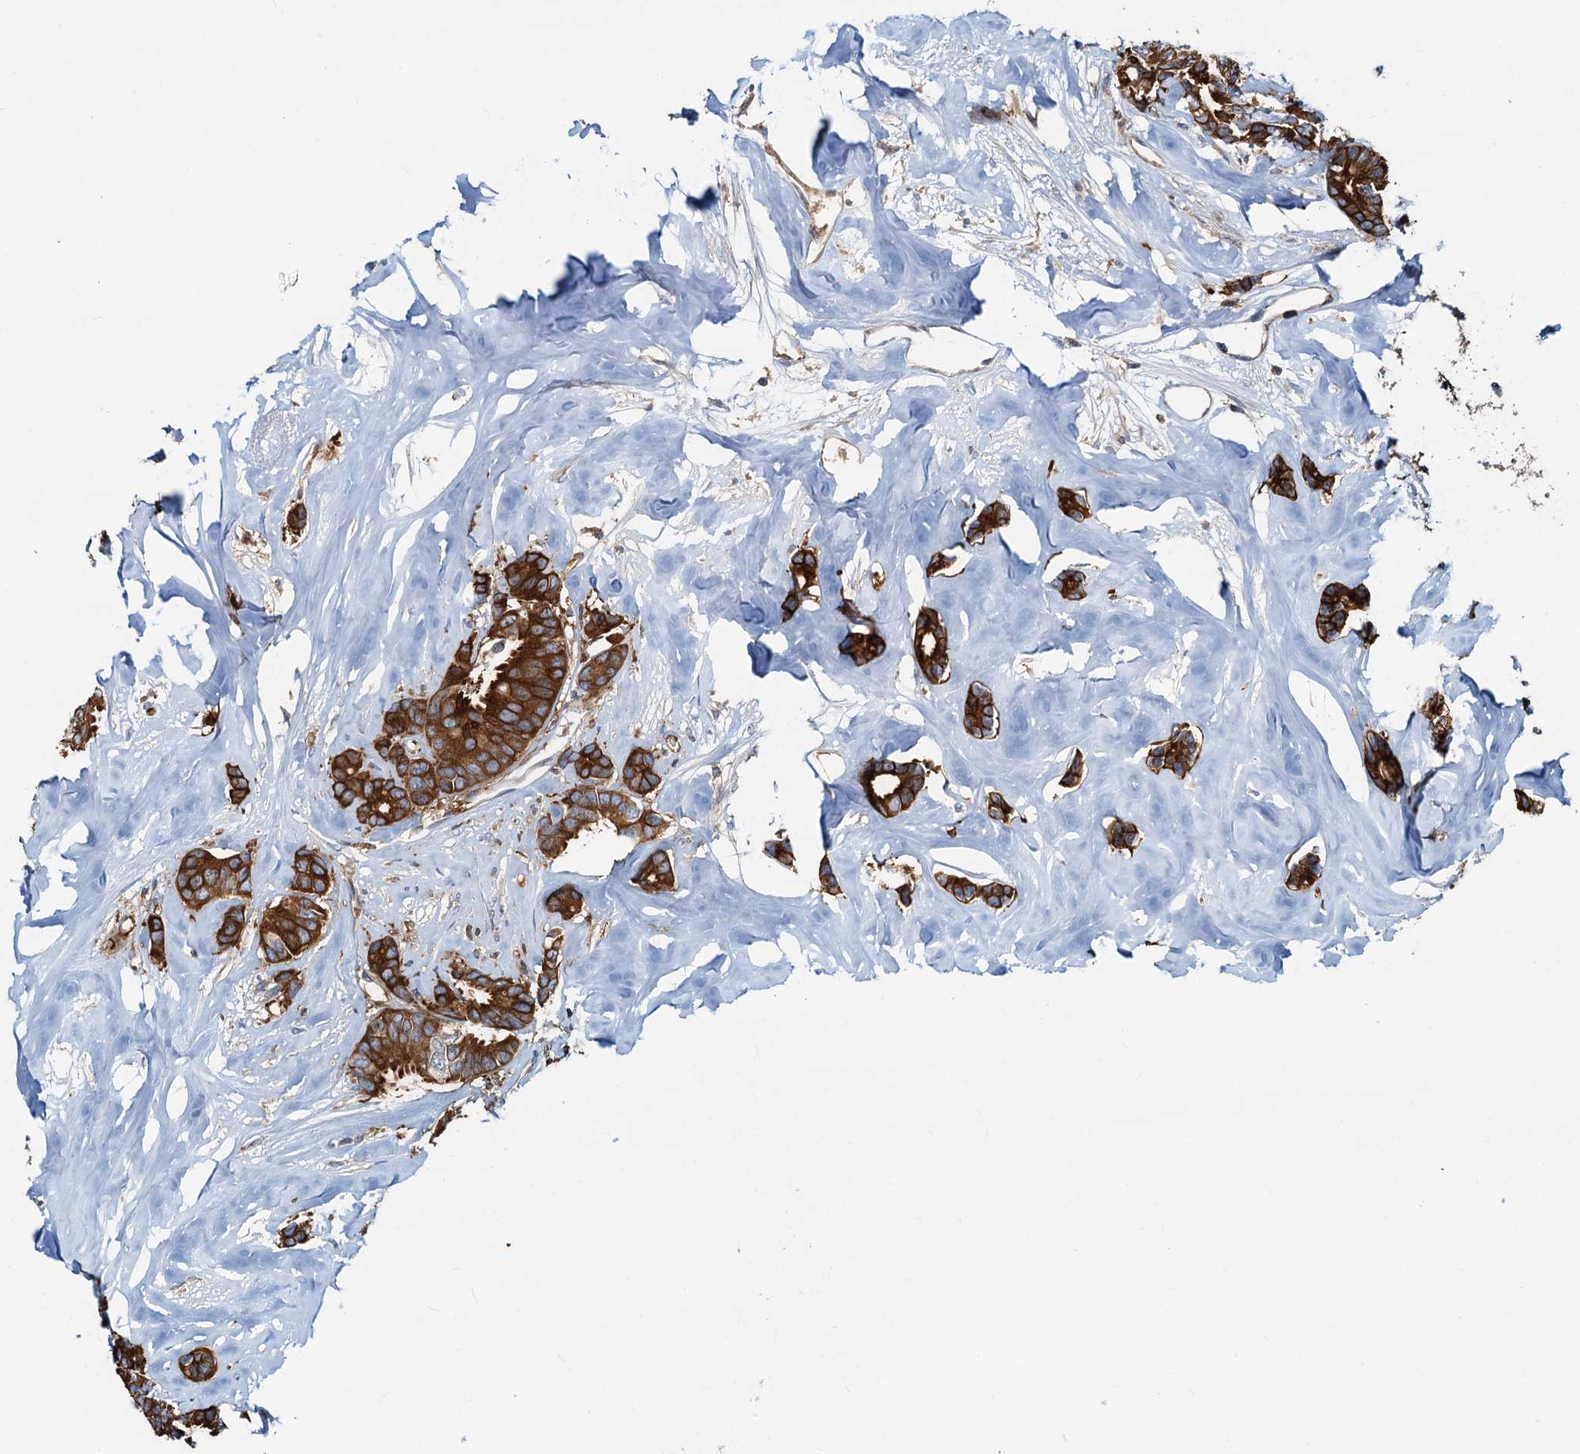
{"staining": {"intensity": "strong", "quantity": ">75%", "location": "cytoplasmic/membranous"}, "tissue": "breast cancer", "cell_type": "Tumor cells", "image_type": "cancer", "snomed": [{"axis": "morphology", "description": "Duct carcinoma"}, {"axis": "topography", "description": "Breast"}], "caption": "Protein expression analysis of breast intraductal carcinoma exhibits strong cytoplasmic/membranous positivity in approximately >75% of tumor cells. The staining is performed using DAB brown chromogen to label protein expression. The nuclei are counter-stained blue using hematoxylin.", "gene": "LNX2", "patient": {"sex": "female", "age": 87}}